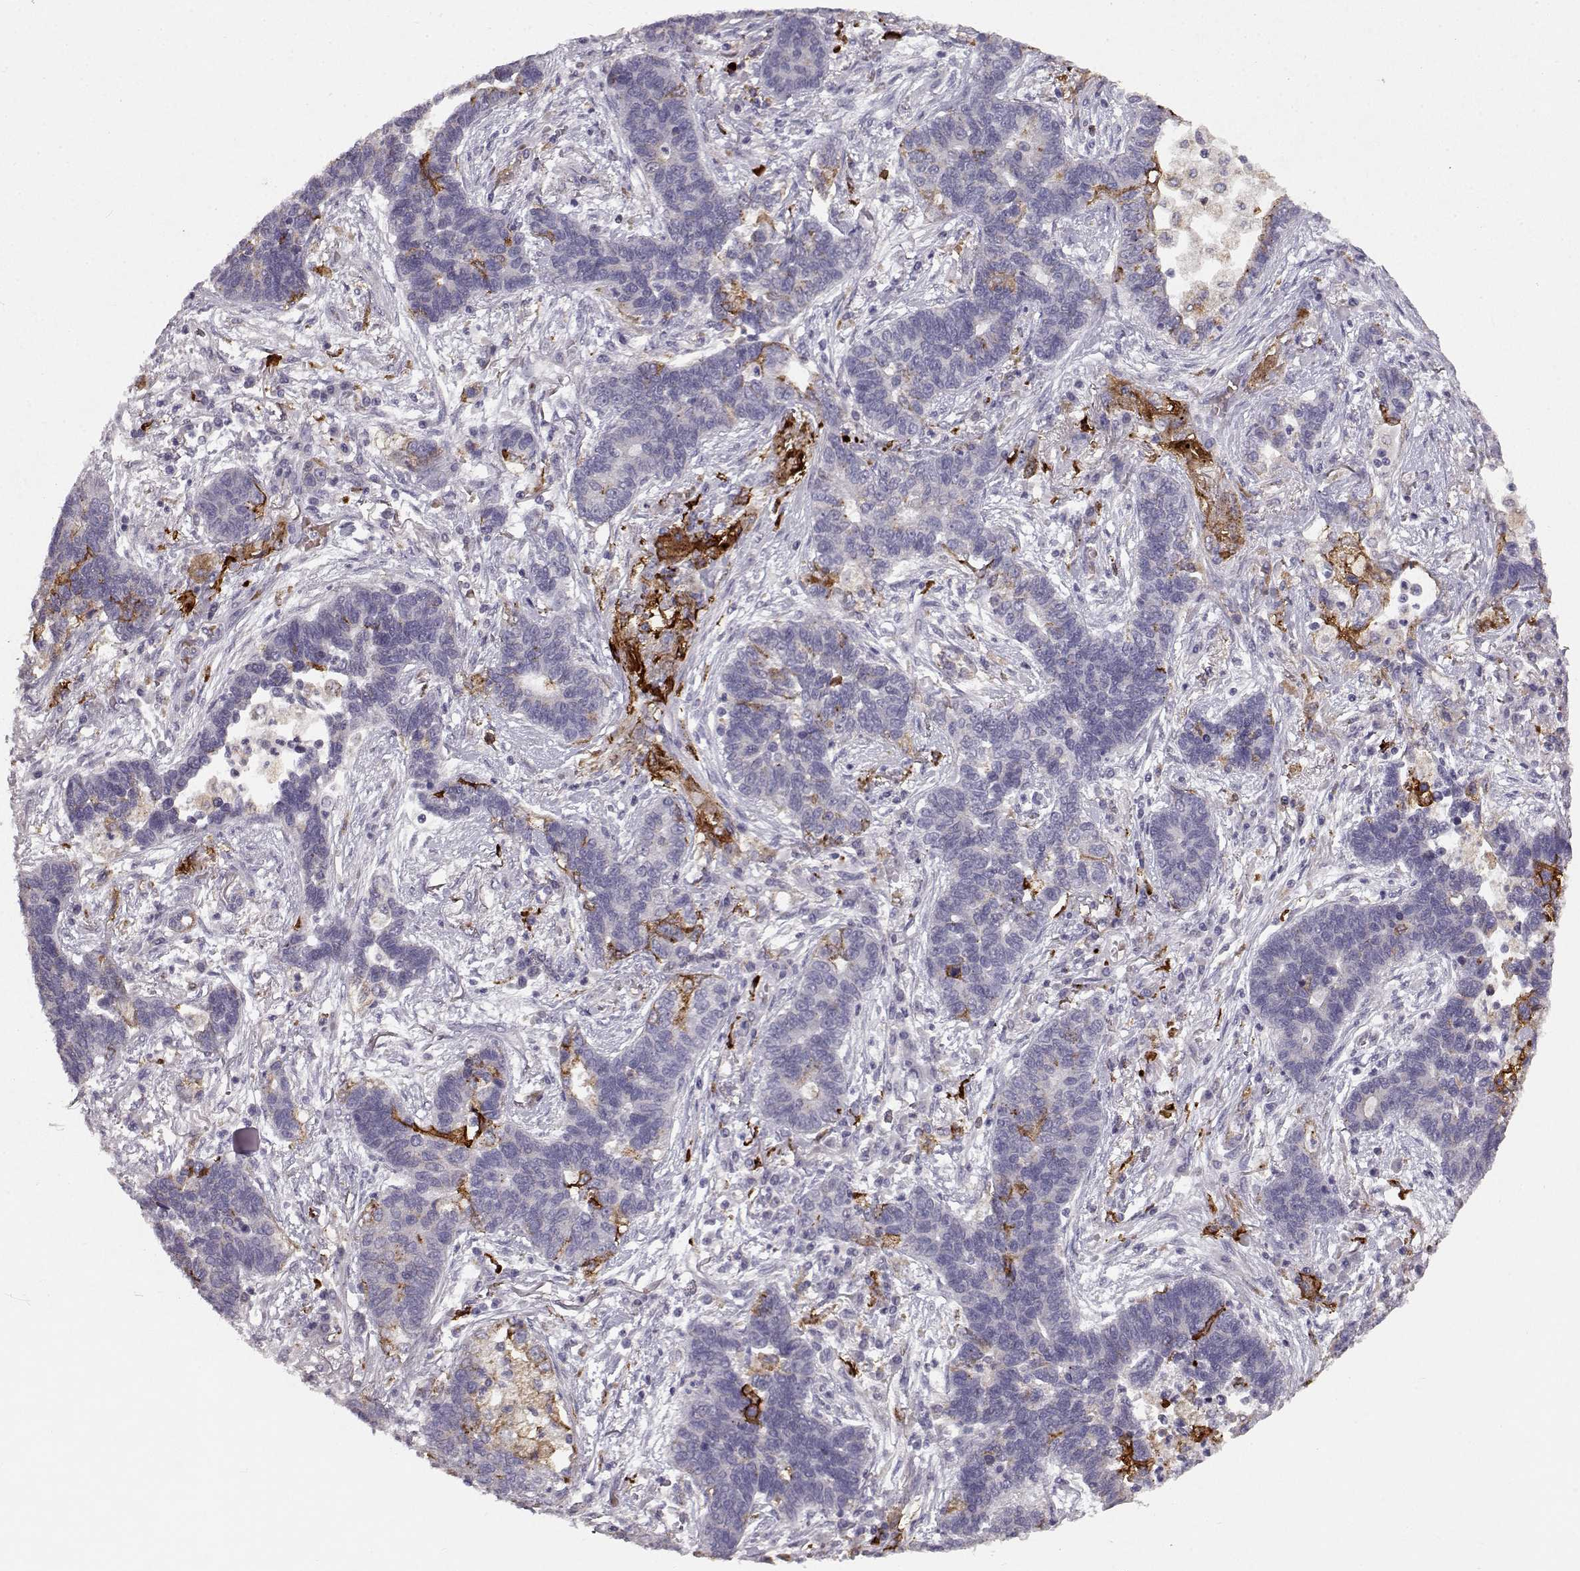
{"staining": {"intensity": "negative", "quantity": "none", "location": "none"}, "tissue": "lung cancer", "cell_type": "Tumor cells", "image_type": "cancer", "snomed": [{"axis": "morphology", "description": "Adenocarcinoma, NOS"}, {"axis": "topography", "description": "Lung"}], "caption": "Tumor cells show no significant staining in lung cancer (adenocarcinoma).", "gene": "CCNF", "patient": {"sex": "female", "age": 57}}